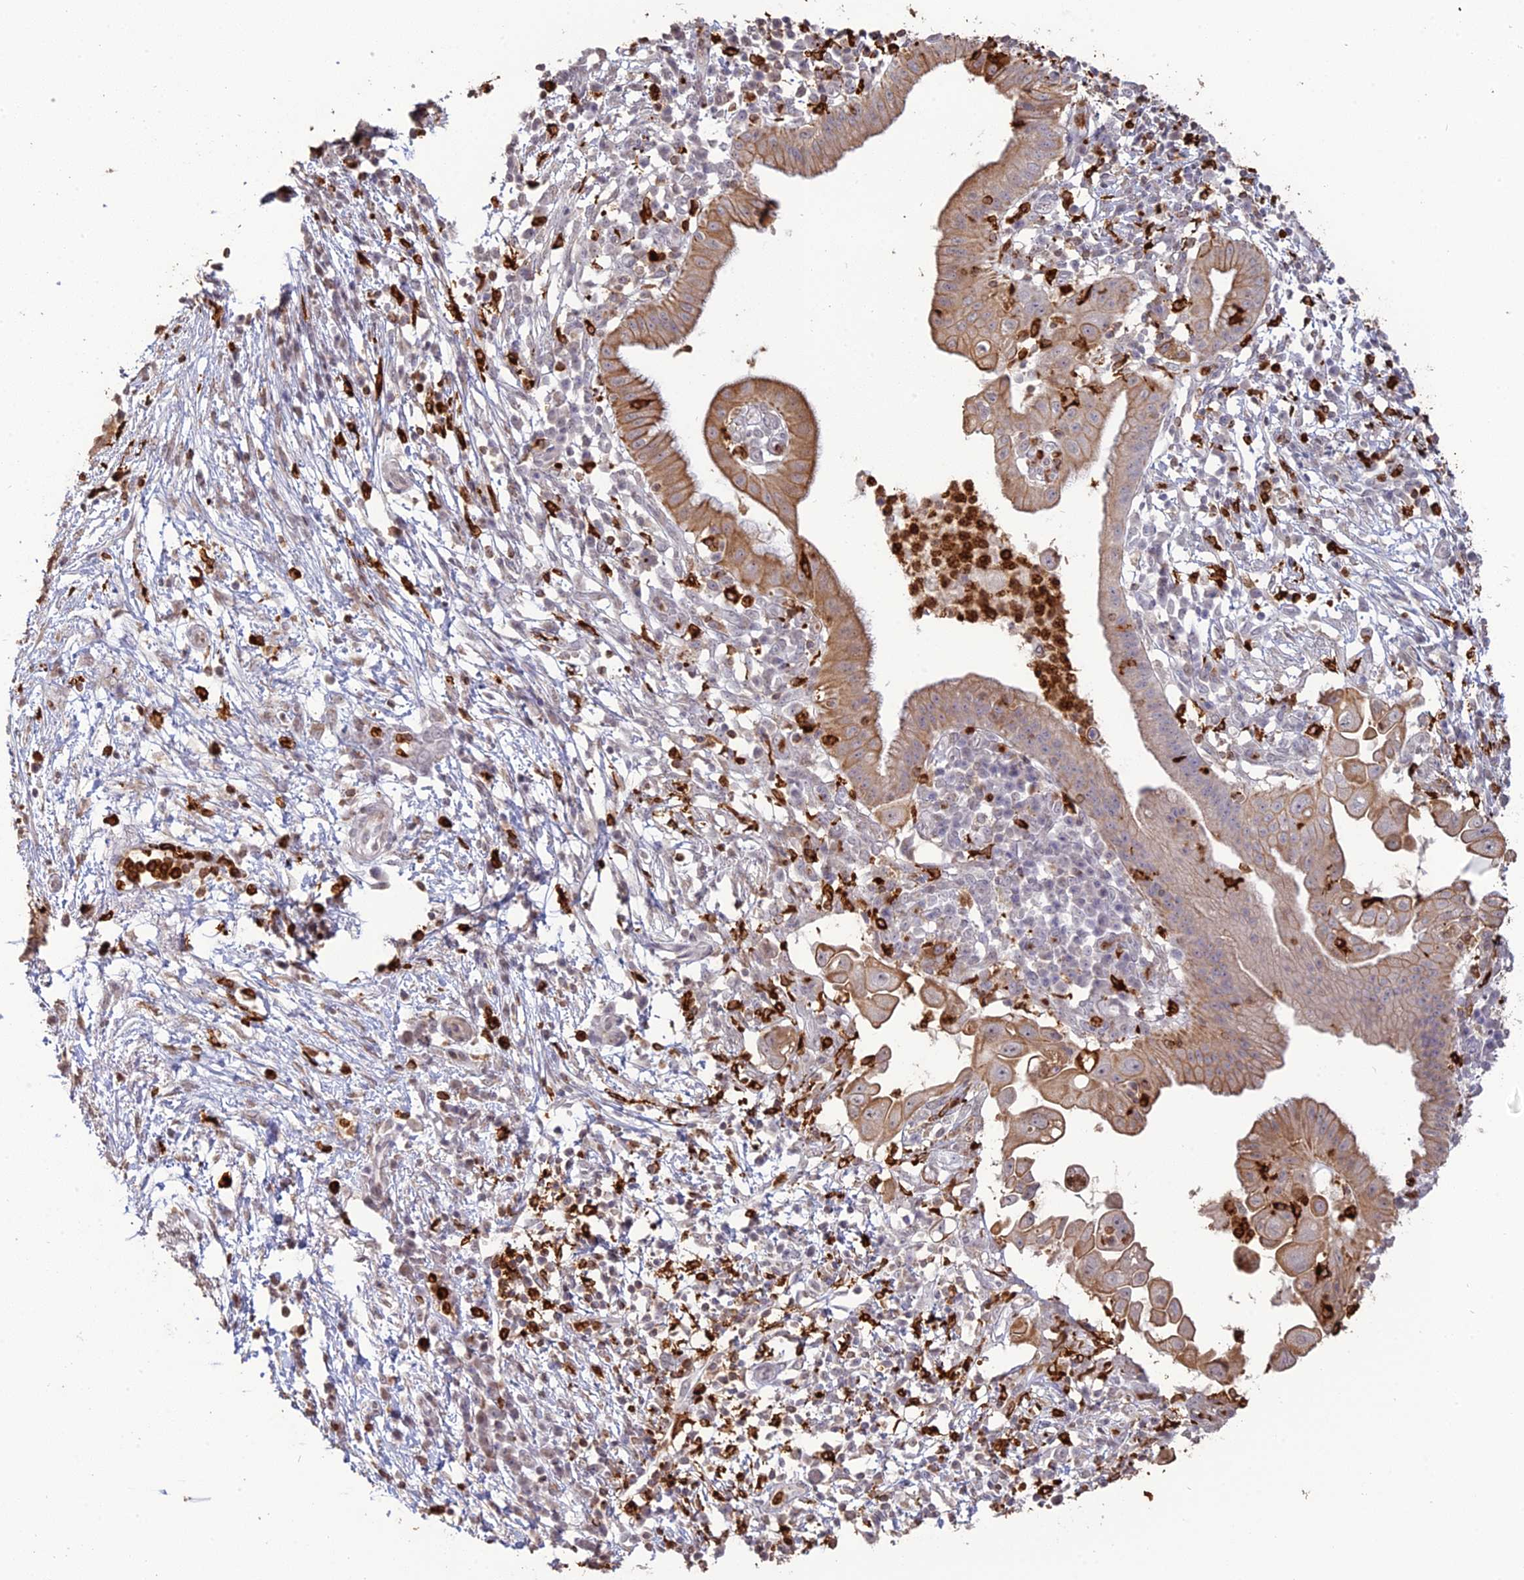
{"staining": {"intensity": "weak", "quantity": ">75%", "location": "cytoplasmic/membranous"}, "tissue": "pancreatic cancer", "cell_type": "Tumor cells", "image_type": "cancer", "snomed": [{"axis": "morphology", "description": "Adenocarcinoma, NOS"}, {"axis": "topography", "description": "Pancreas"}], "caption": "Pancreatic adenocarcinoma was stained to show a protein in brown. There is low levels of weak cytoplasmic/membranous staining in approximately >75% of tumor cells. (Stains: DAB (3,3'-diaminobenzidine) in brown, nuclei in blue, Microscopy: brightfield microscopy at high magnification).", "gene": "APOBR", "patient": {"sex": "male", "age": 68}}